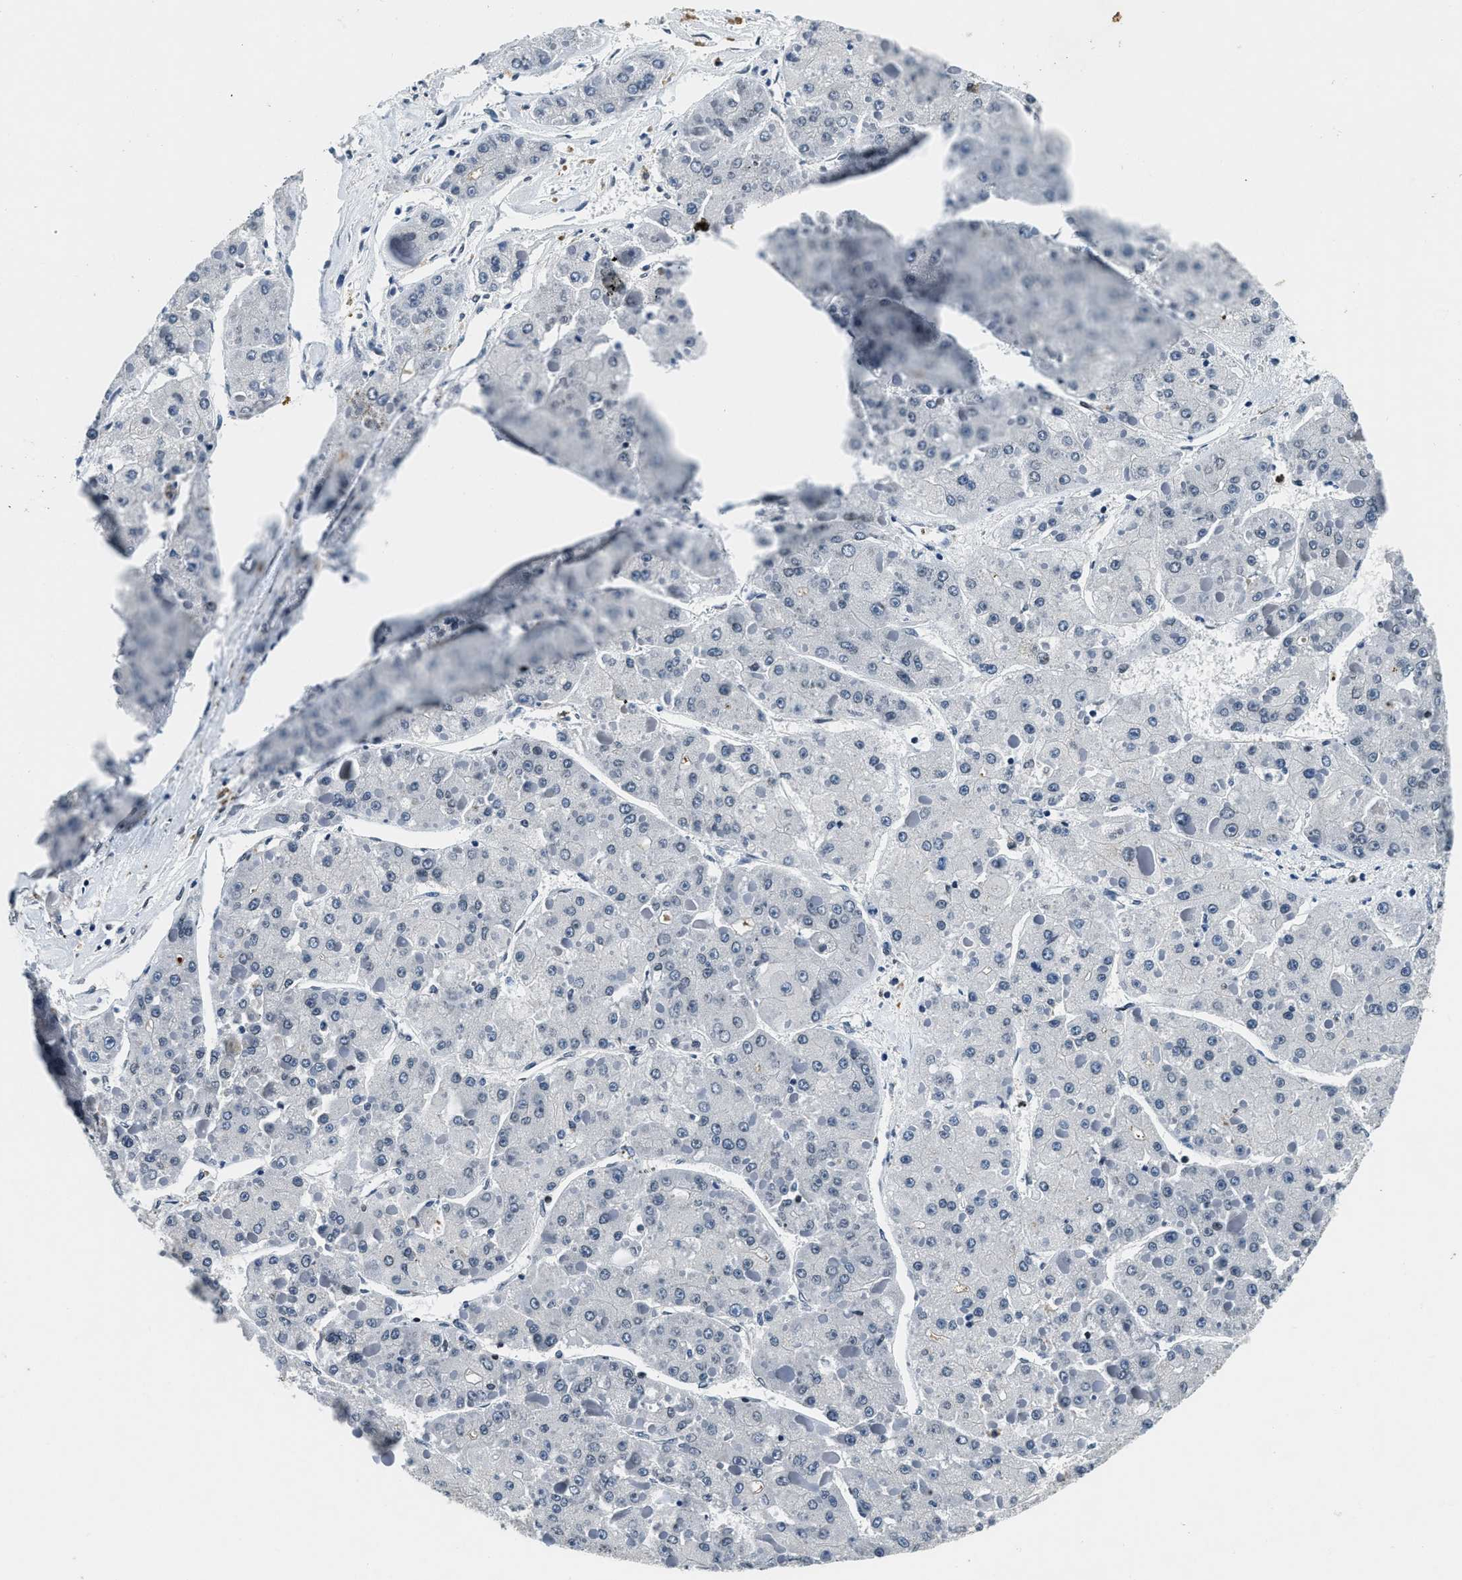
{"staining": {"intensity": "negative", "quantity": "none", "location": "none"}, "tissue": "liver cancer", "cell_type": "Tumor cells", "image_type": "cancer", "snomed": [{"axis": "morphology", "description": "Carcinoma, Hepatocellular, NOS"}, {"axis": "topography", "description": "Liver"}], "caption": "There is no significant staining in tumor cells of hepatocellular carcinoma (liver). (DAB (3,3'-diaminobenzidine) IHC with hematoxylin counter stain).", "gene": "ZC3HC1", "patient": {"sex": "female", "age": 73}}